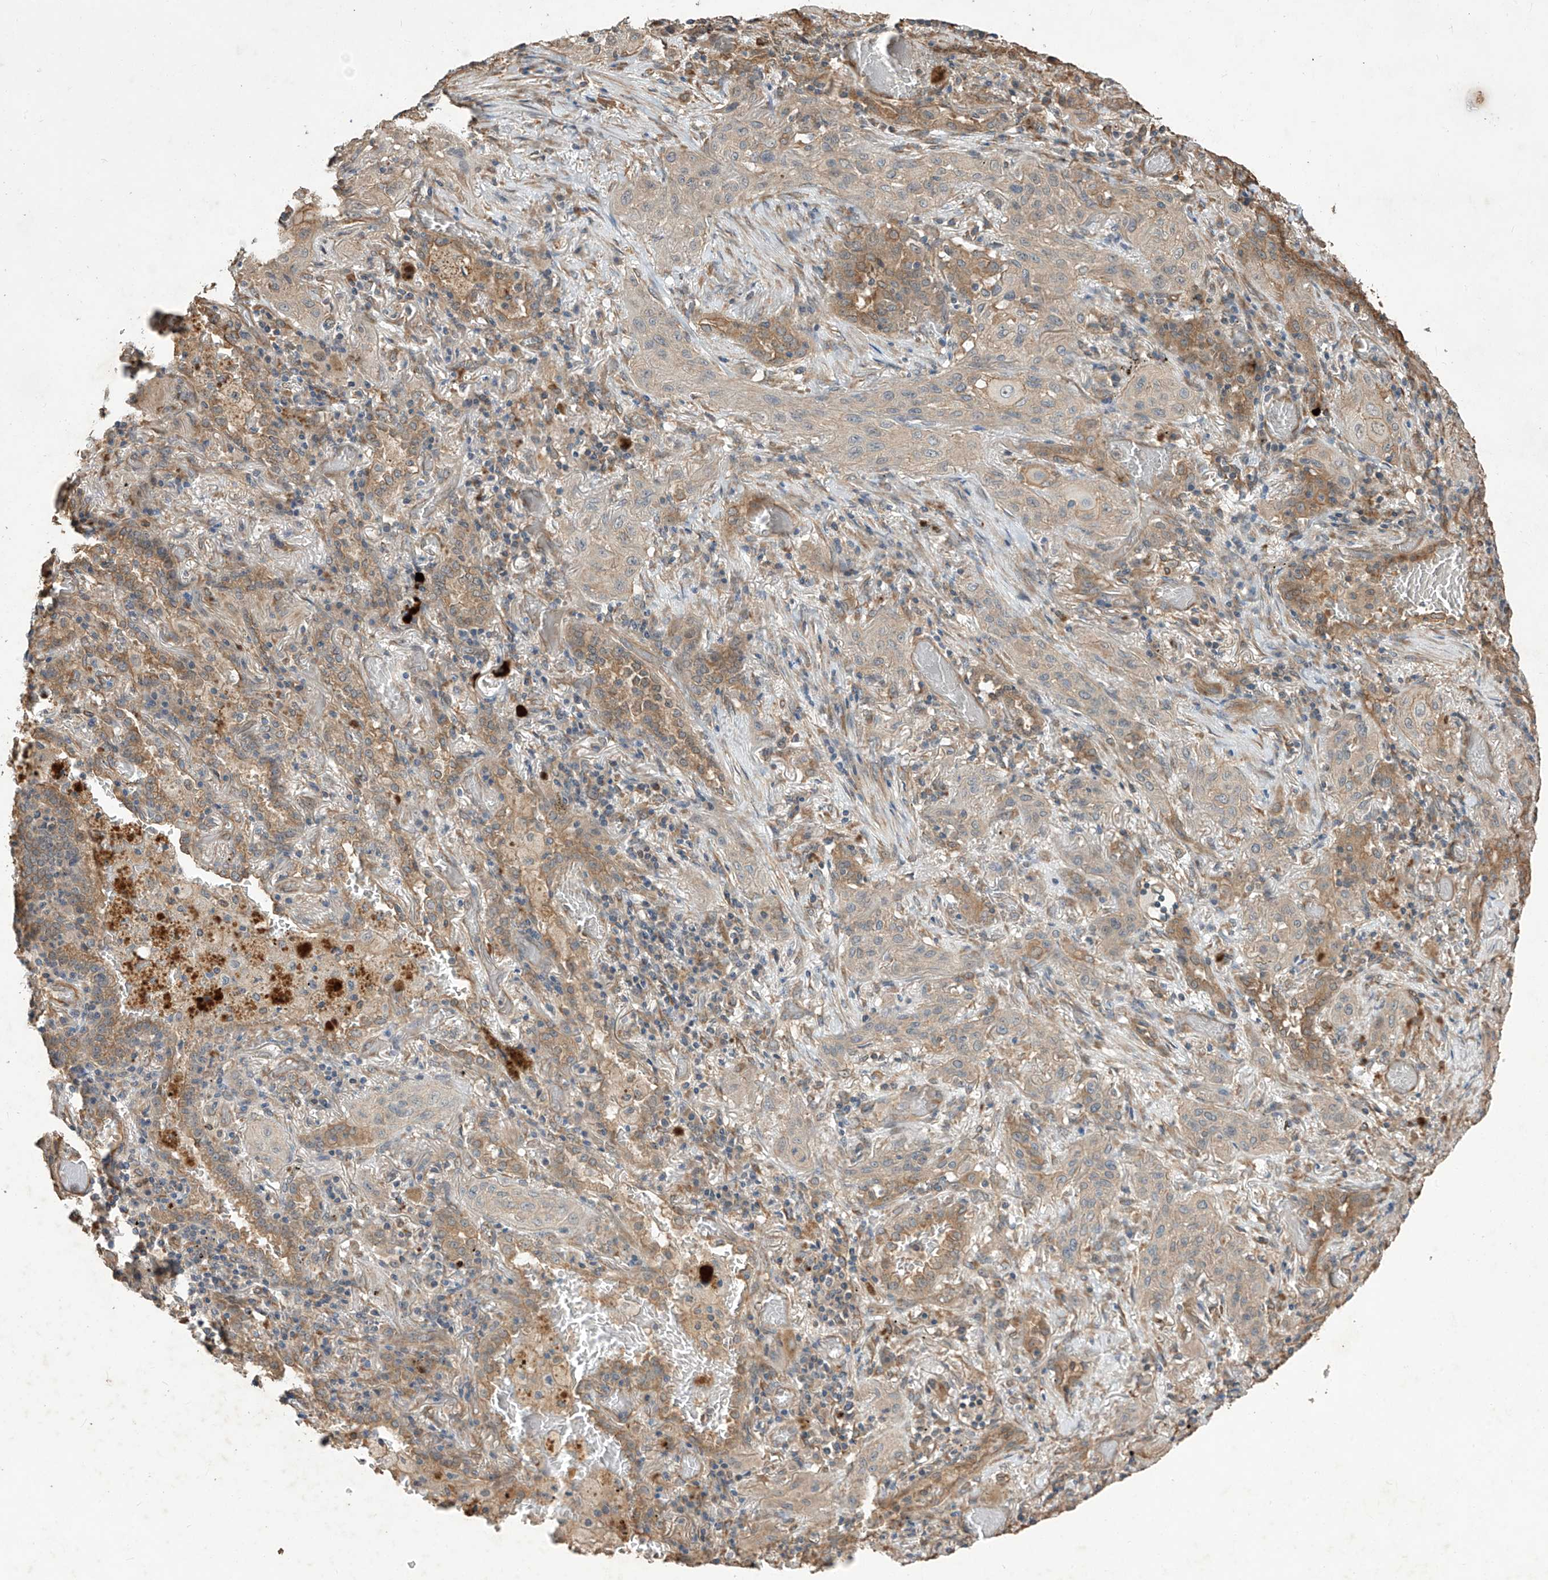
{"staining": {"intensity": "weak", "quantity": "25%-75%", "location": "cytoplasmic/membranous"}, "tissue": "lung cancer", "cell_type": "Tumor cells", "image_type": "cancer", "snomed": [{"axis": "morphology", "description": "Squamous cell carcinoma, NOS"}, {"axis": "topography", "description": "Lung"}], "caption": "Tumor cells demonstrate low levels of weak cytoplasmic/membranous positivity in approximately 25%-75% of cells in human lung cancer (squamous cell carcinoma).", "gene": "AGBL5", "patient": {"sex": "female", "age": 47}}